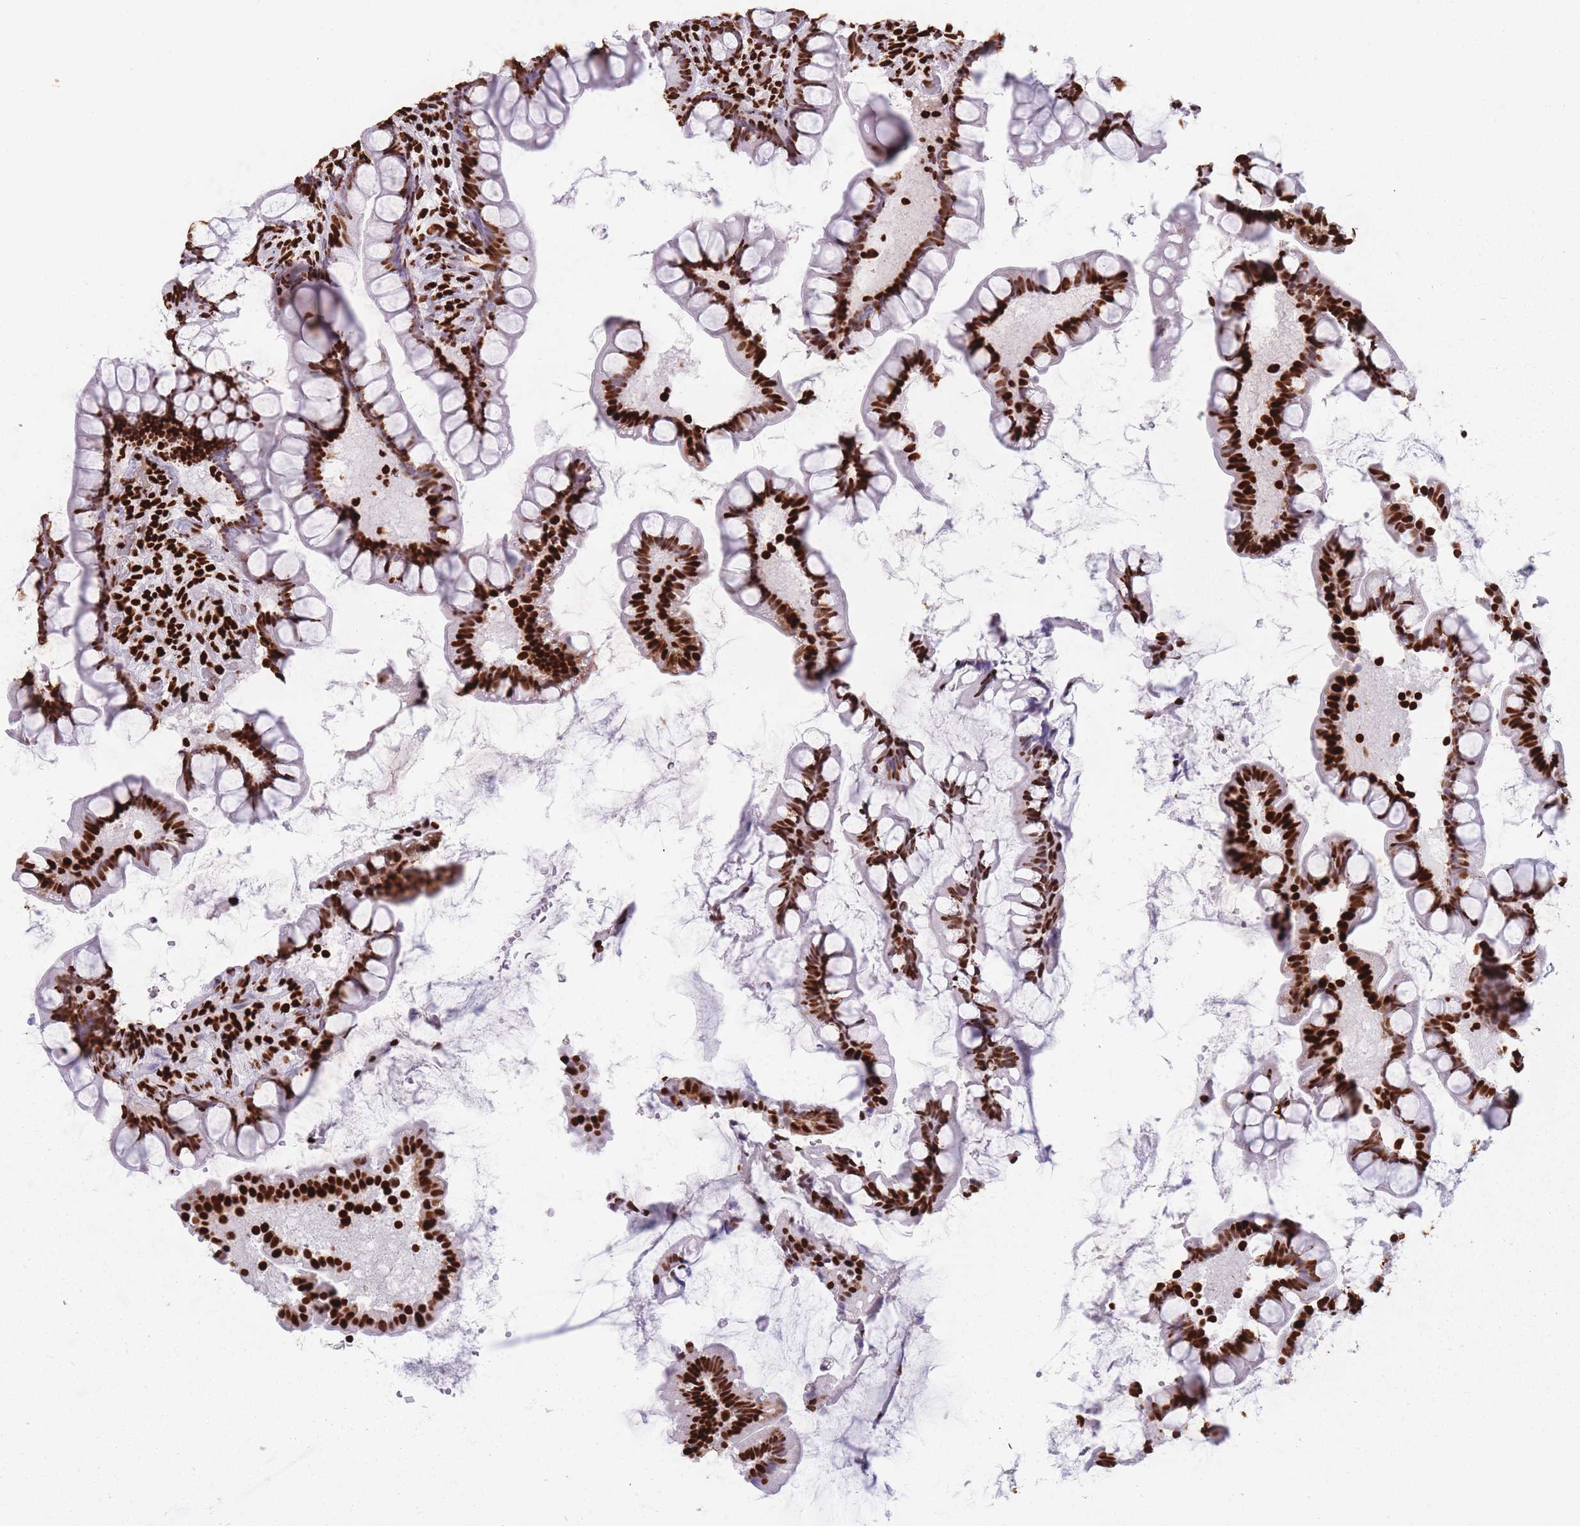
{"staining": {"intensity": "strong", "quantity": ">75%", "location": "nuclear"}, "tissue": "small intestine", "cell_type": "Glandular cells", "image_type": "normal", "snomed": [{"axis": "morphology", "description": "Normal tissue, NOS"}, {"axis": "topography", "description": "Small intestine"}], "caption": "High-power microscopy captured an IHC micrograph of benign small intestine, revealing strong nuclear expression in about >75% of glandular cells. (Brightfield microscopy of DAB IHC at high magnification).", "gene": "HNRNPUL1", "patient": {"sex": "male", "age": 70}}